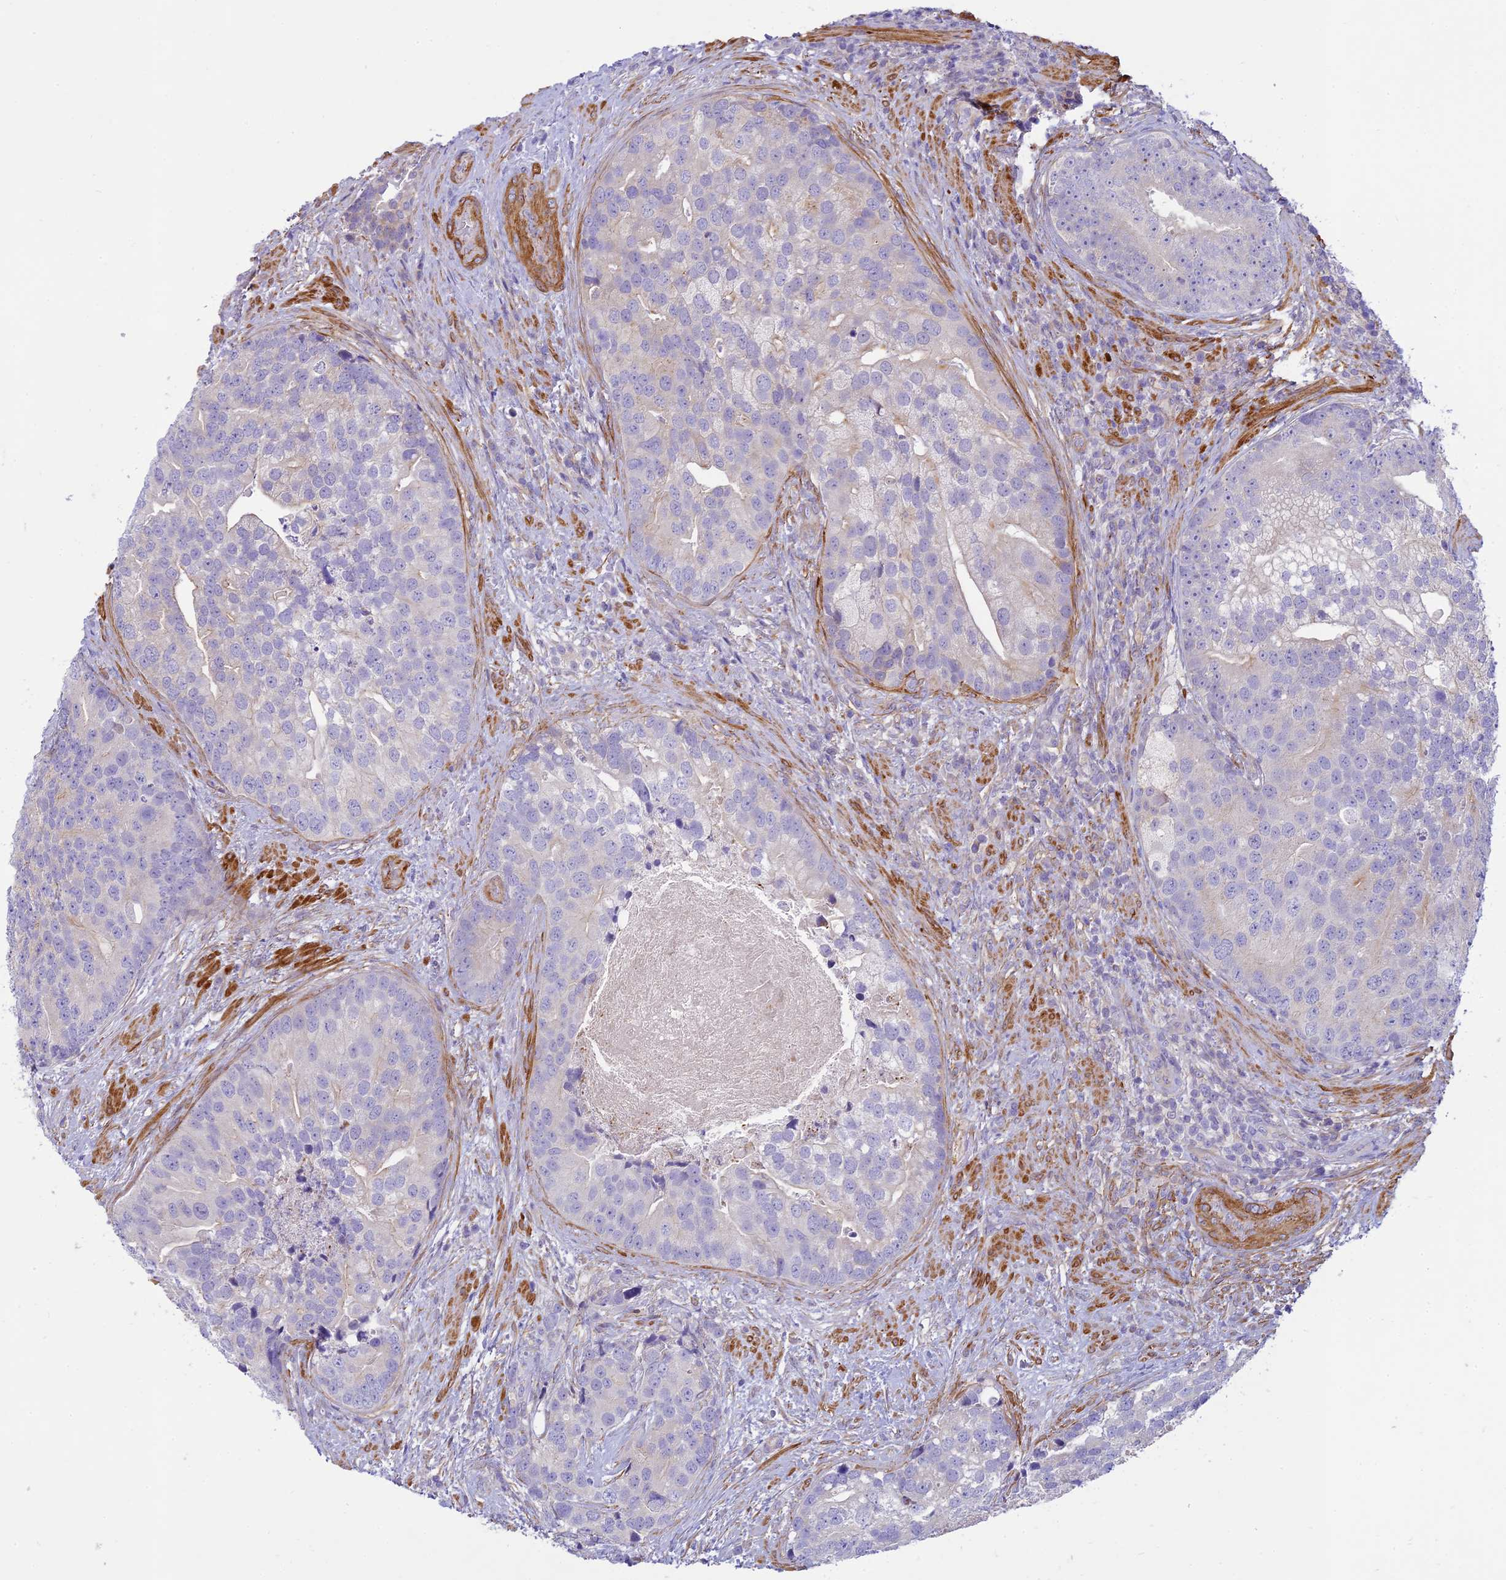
{"staining": {"intensity": "negative", "quantity": "none", "location": "none"}, "tissue": "prostate cancer", "cell_type": "Tumor cells", "image_type": "cancer", "snomed": [{"axis": "morphology", "description": "Adenocarcinoma, High grade"}, {"axis": "topography", "description": "Prostate"}], "caption": "Tumor cells show no significant protein staining in prostate high-grade adenocarcinoma.", "gene": "FBXW4", "patient": {"sex": "male", "age": 62}}